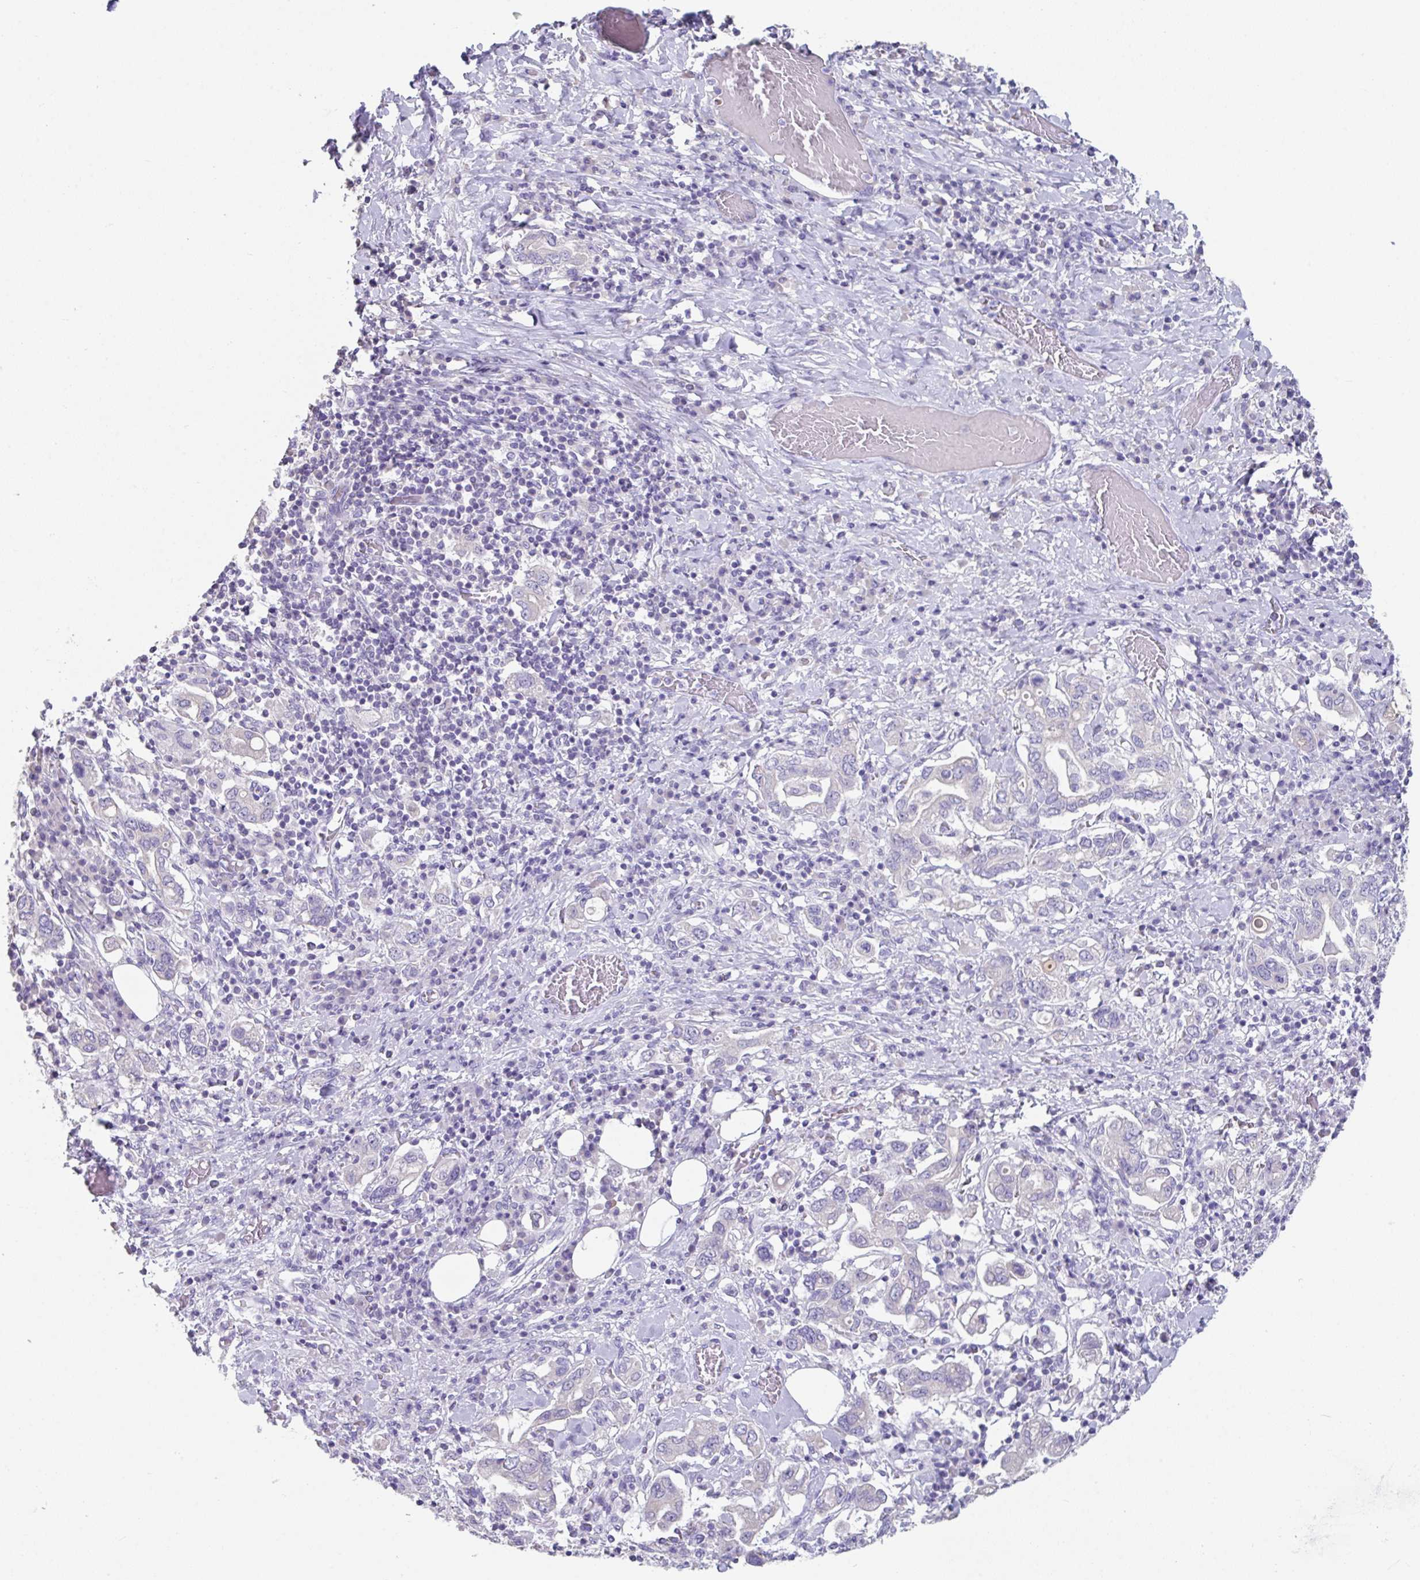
{"staining": {"intensity": "negative", "quantity": "none", "location": "none"}, "tissue": "stomach cancer", "cell_type": "Tumor cells", "image_type": "cancer", "snomed": [{"axis": "morphology", "description": "Adenocarcinoma, NOS"}, {"axis": "topography", "description": "Stomach, upper"}, {"axis": "topography", "description": "Stomach"}], "caption": "Tumor cells show no significant positivity in stomach adenocarcinoma.", "gene": "SLC44A4", "patient": {"sex": "male", "age": 62}}